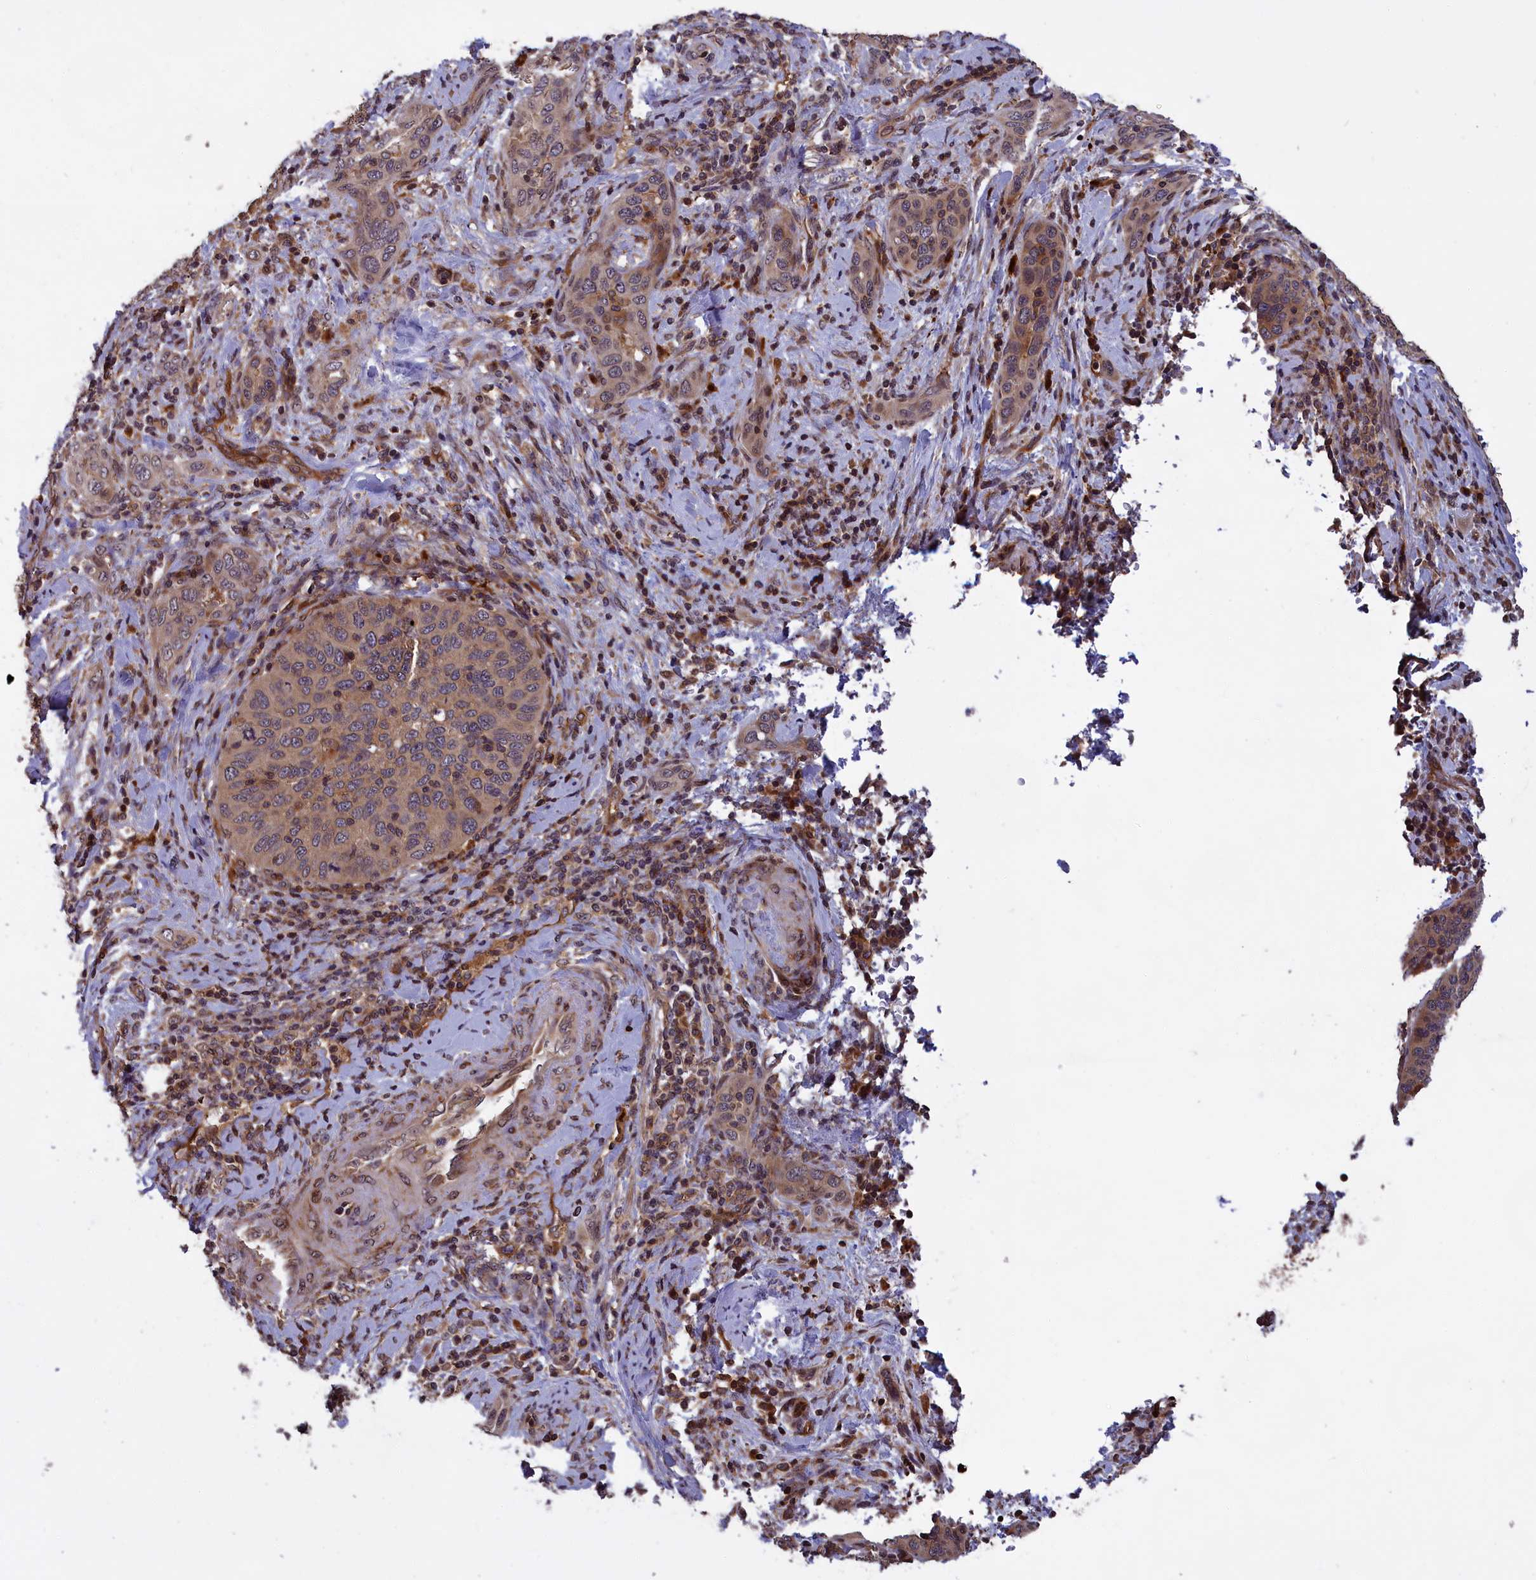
{"staining": {"intensity": "moderate", "quantity": "25%-75%", "location": "cytoplasmic/membranous"}, "tissue": "cervical cancer", "cell_type": "Tumor cells", "image_type": "cancer", "snomed": [{"axis": "morphology", "description": "Squamous cell carcinoma, NOS"}, {"axis": "topography", "description": "Cervix"}], "caption": "Cervical cancer stained for a protein demonstrates moderate cytoplasmic/membranous positivity in tumor cells.", "gene": "DENND1B", "patient": {"sex": "female", "age": 60}}